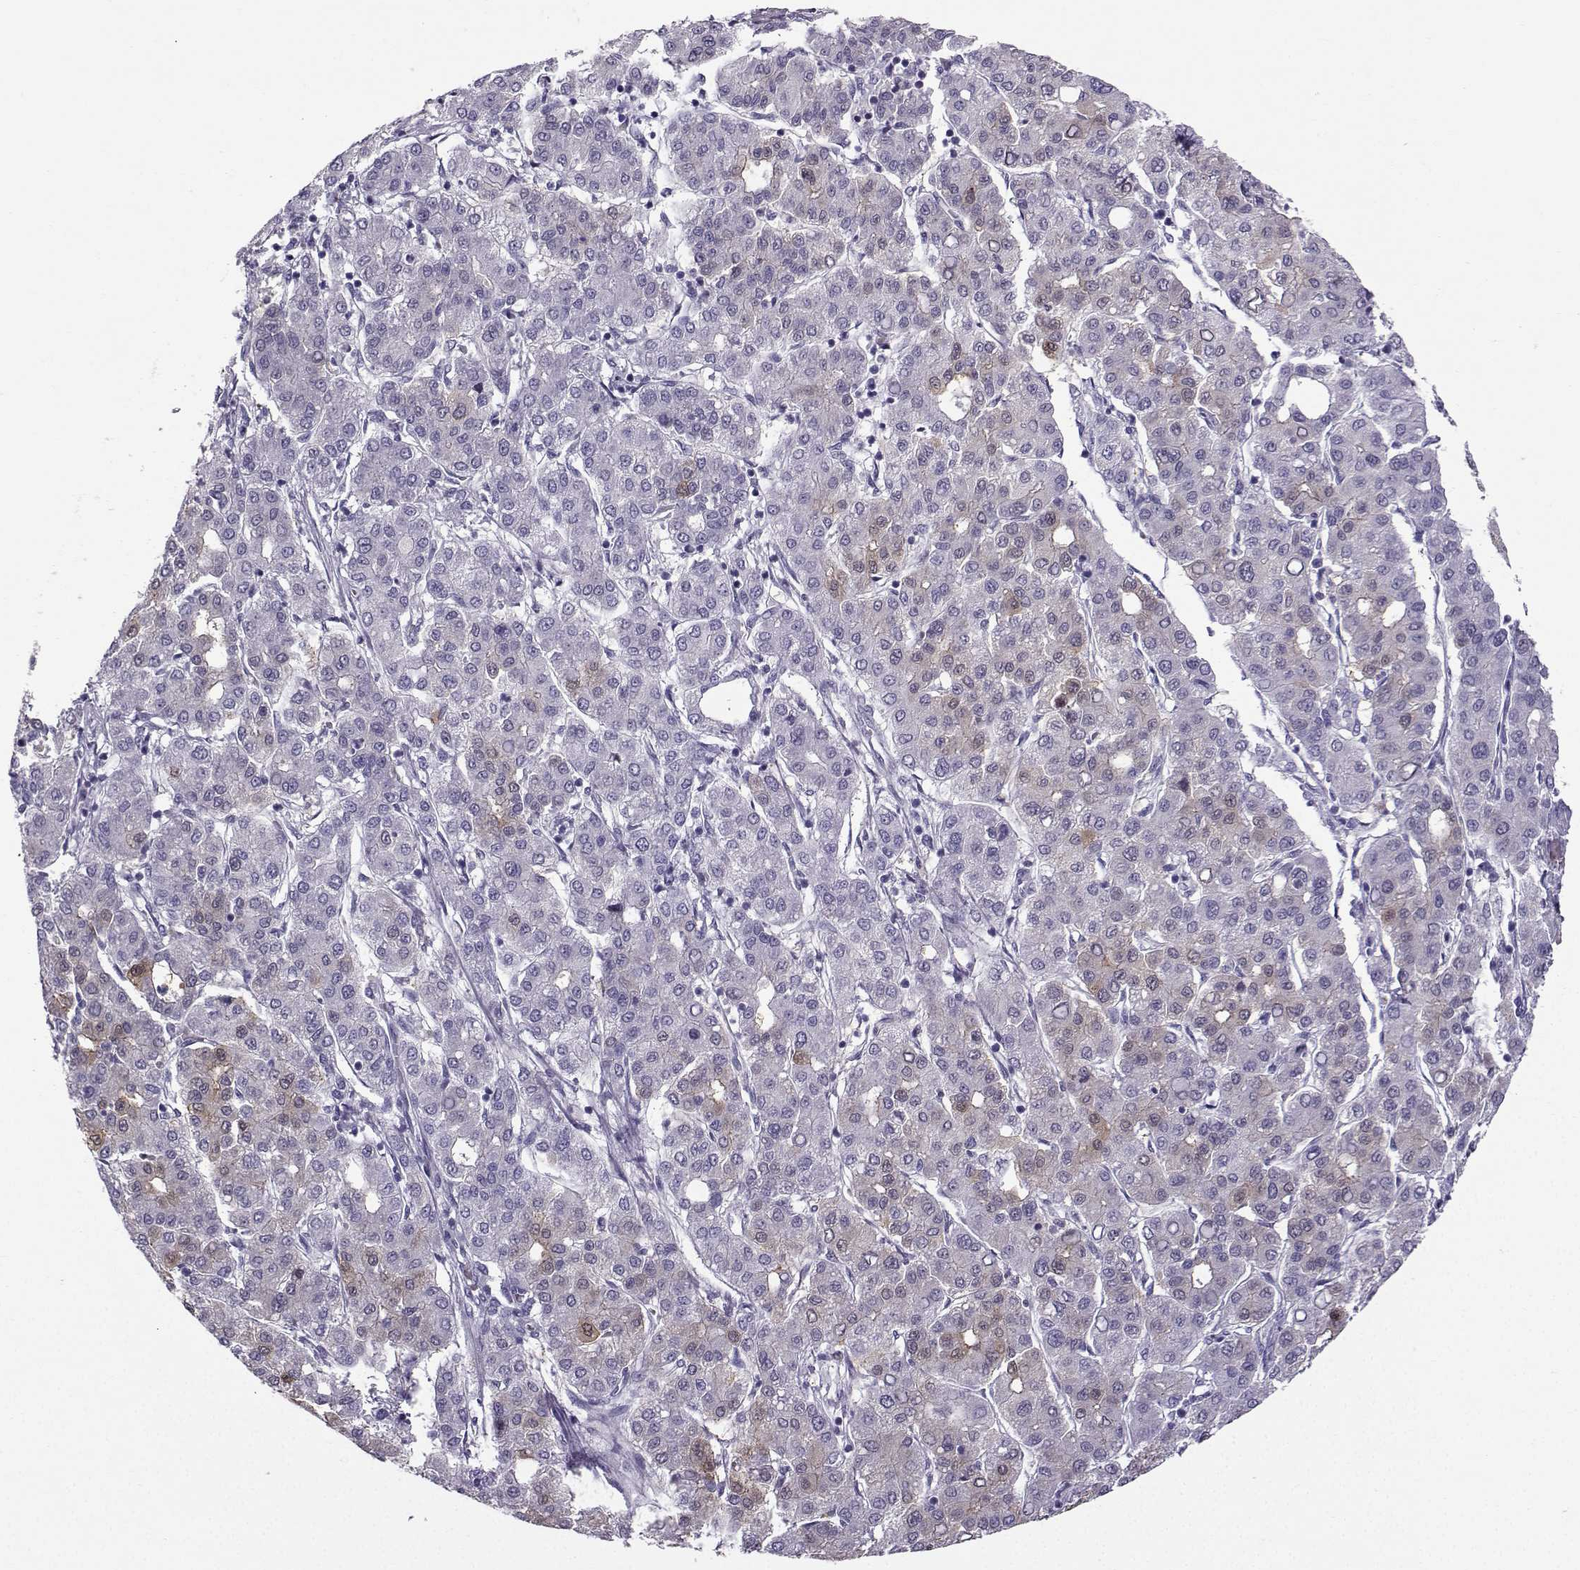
{"staining": {"intensity": "moderate", "quantity": "<25%", "location": "cytoplasmic/membranous"}, "tissue": "liver cancer", "cell_type": "Tumor cells", "image_type": "cancer", "snomed": [{"axis": "morphology", "description": "Carcinoma, Hepatocellular, NOS"}, {"axis": "topography", "description": "Liver"}], "caption": "A micrograph of liver cancer (hepatocellular carcinoma) stained for a protein demonstrates moderate cytoplasmic/membranous brown staining in tumor cells.", "gene": "ZBTB8B", "patient": {"sex": "male", "age": 65}}